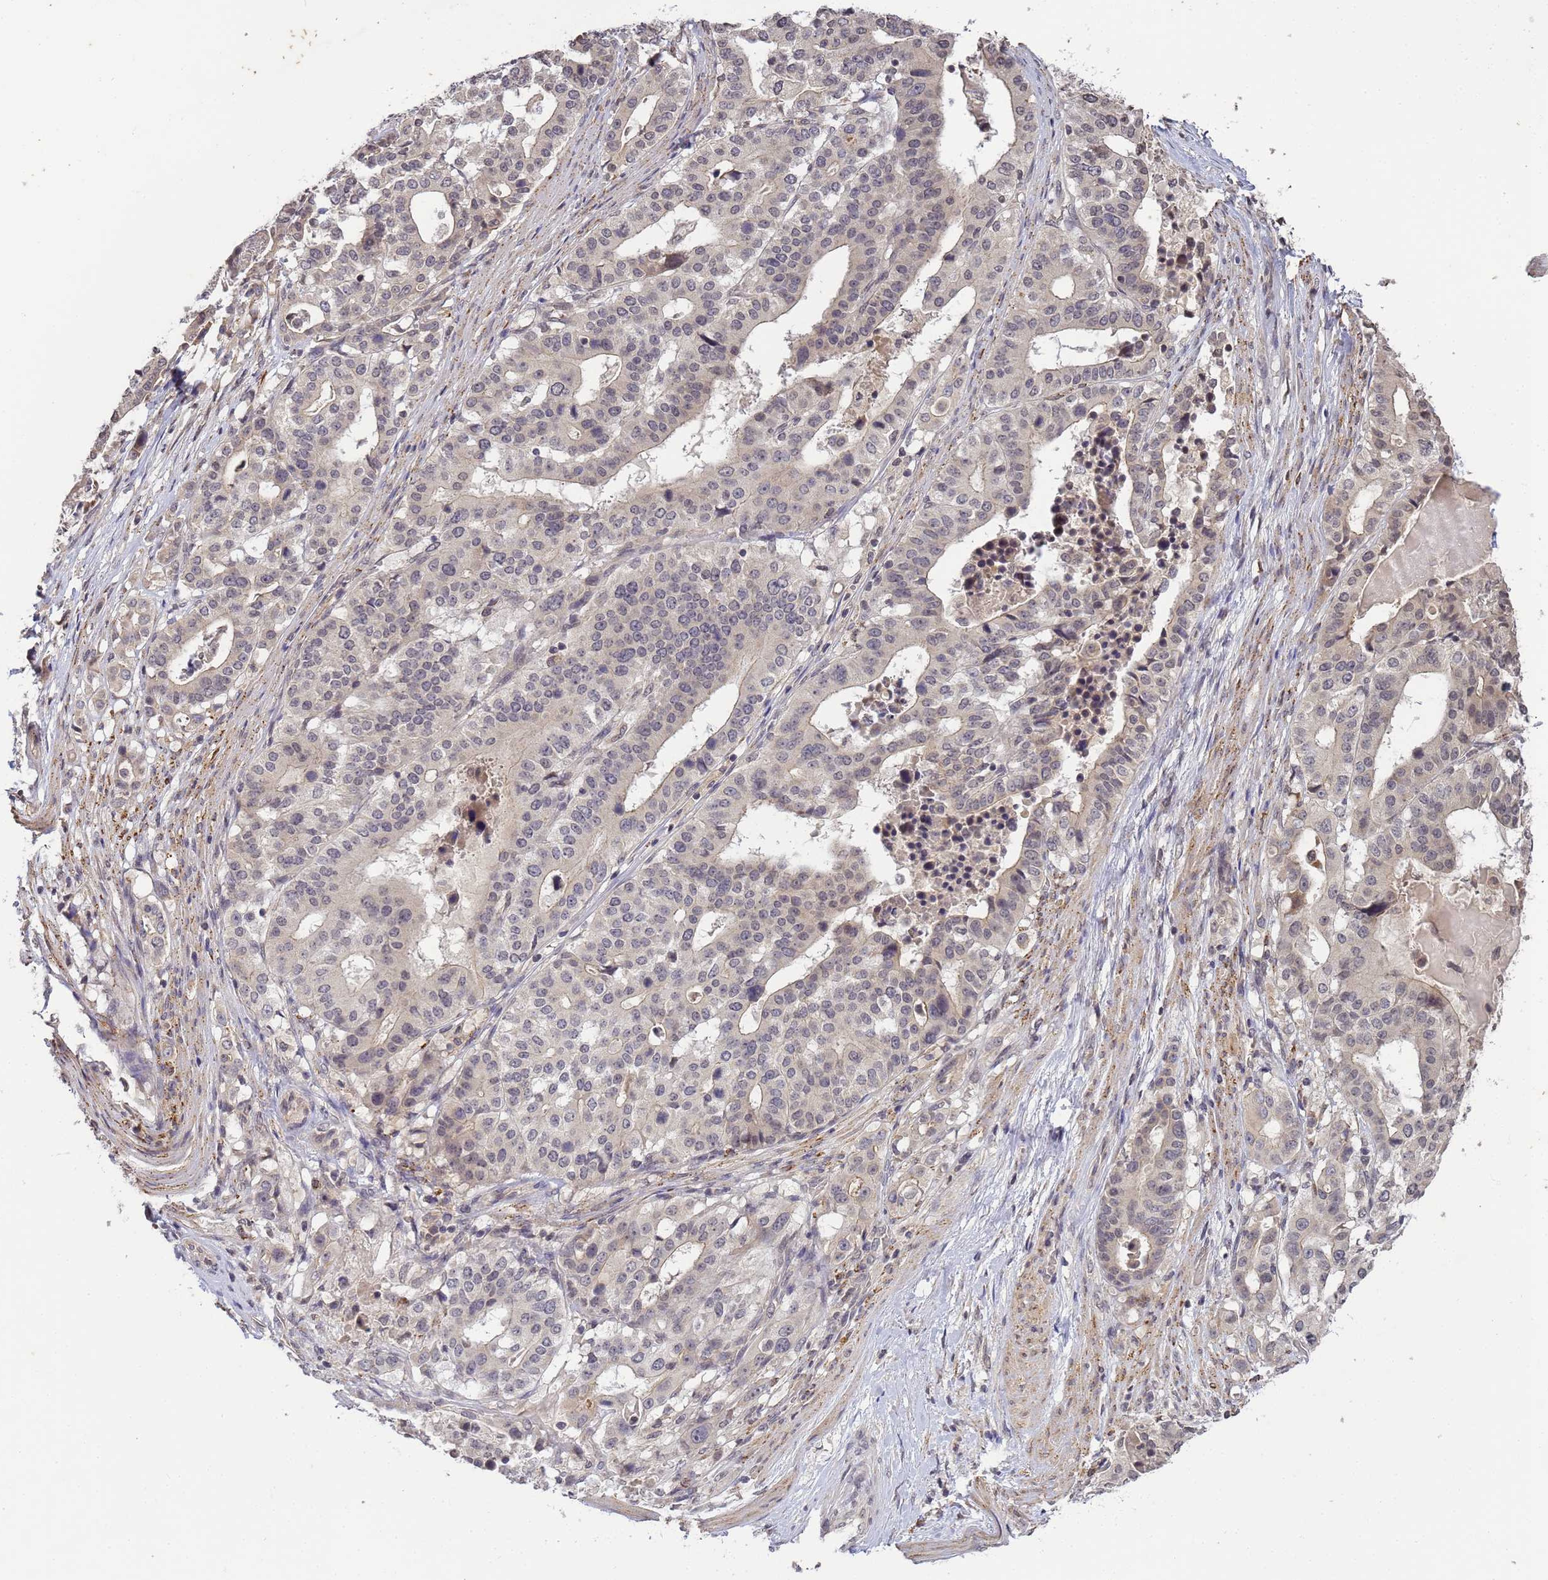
{"staining": {"intensity": "negative", "quantity": "none", "location": "none"}, "tissue": "stomach cancer", "cell_type": "Tumor cells", "image_type": "cancer", "snomed": [{"axis": "morphology", "description": "Adenocarcinoma, NOS"}, {"axis": "topography", "description": "Stomach"}], "caption": "Tumor cells are negative for brown protein staining in stomach cancer (adenocarcinoma). (DAB (3,3'-diaminobenzidine) IHC, high magnification).", "gene": "MYL7", "patient": {"sex": "male", "age": 48}}